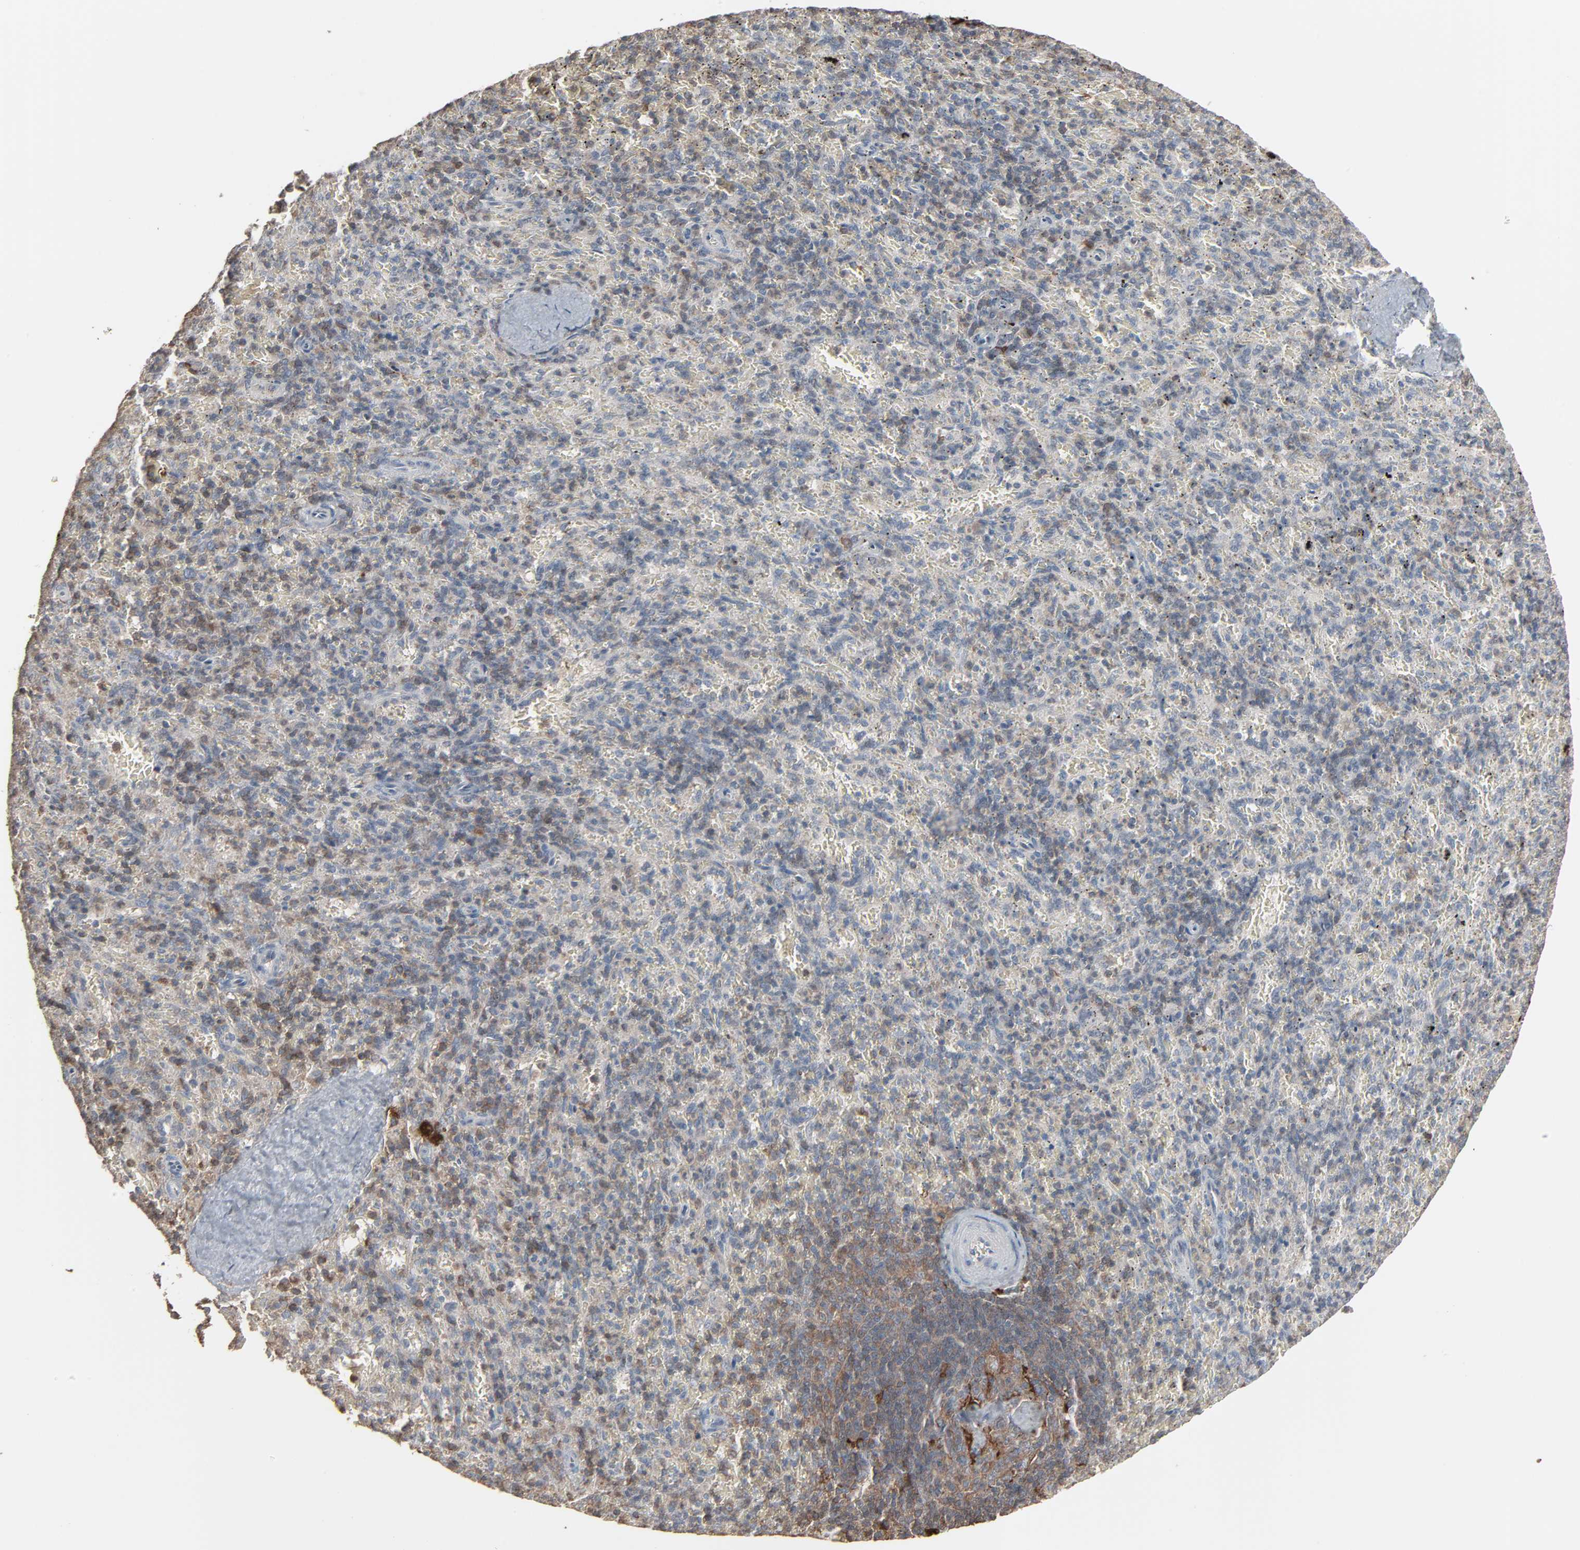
{"staining": {"intensity": "weak", "quantity": "<25%", "location": "cytoplasmic/membranous"}, "tissue": "spleen", "cell_type": "Cells in red pulp", "image_type": "normal", "snomed": [{"axis": "morphology", "description": "Normal tissue, NOS"}, {"axis": "topography", "description": "Spleen"}], "caption": "Immunohistochemistry (IHC) histopathology image of unremarkable human spleen stained for a protein (brown), which exhibits no positivity in cells in red pulp.", "gene": "DOCK8", "patient": {"sex": "female", "age": 43}}